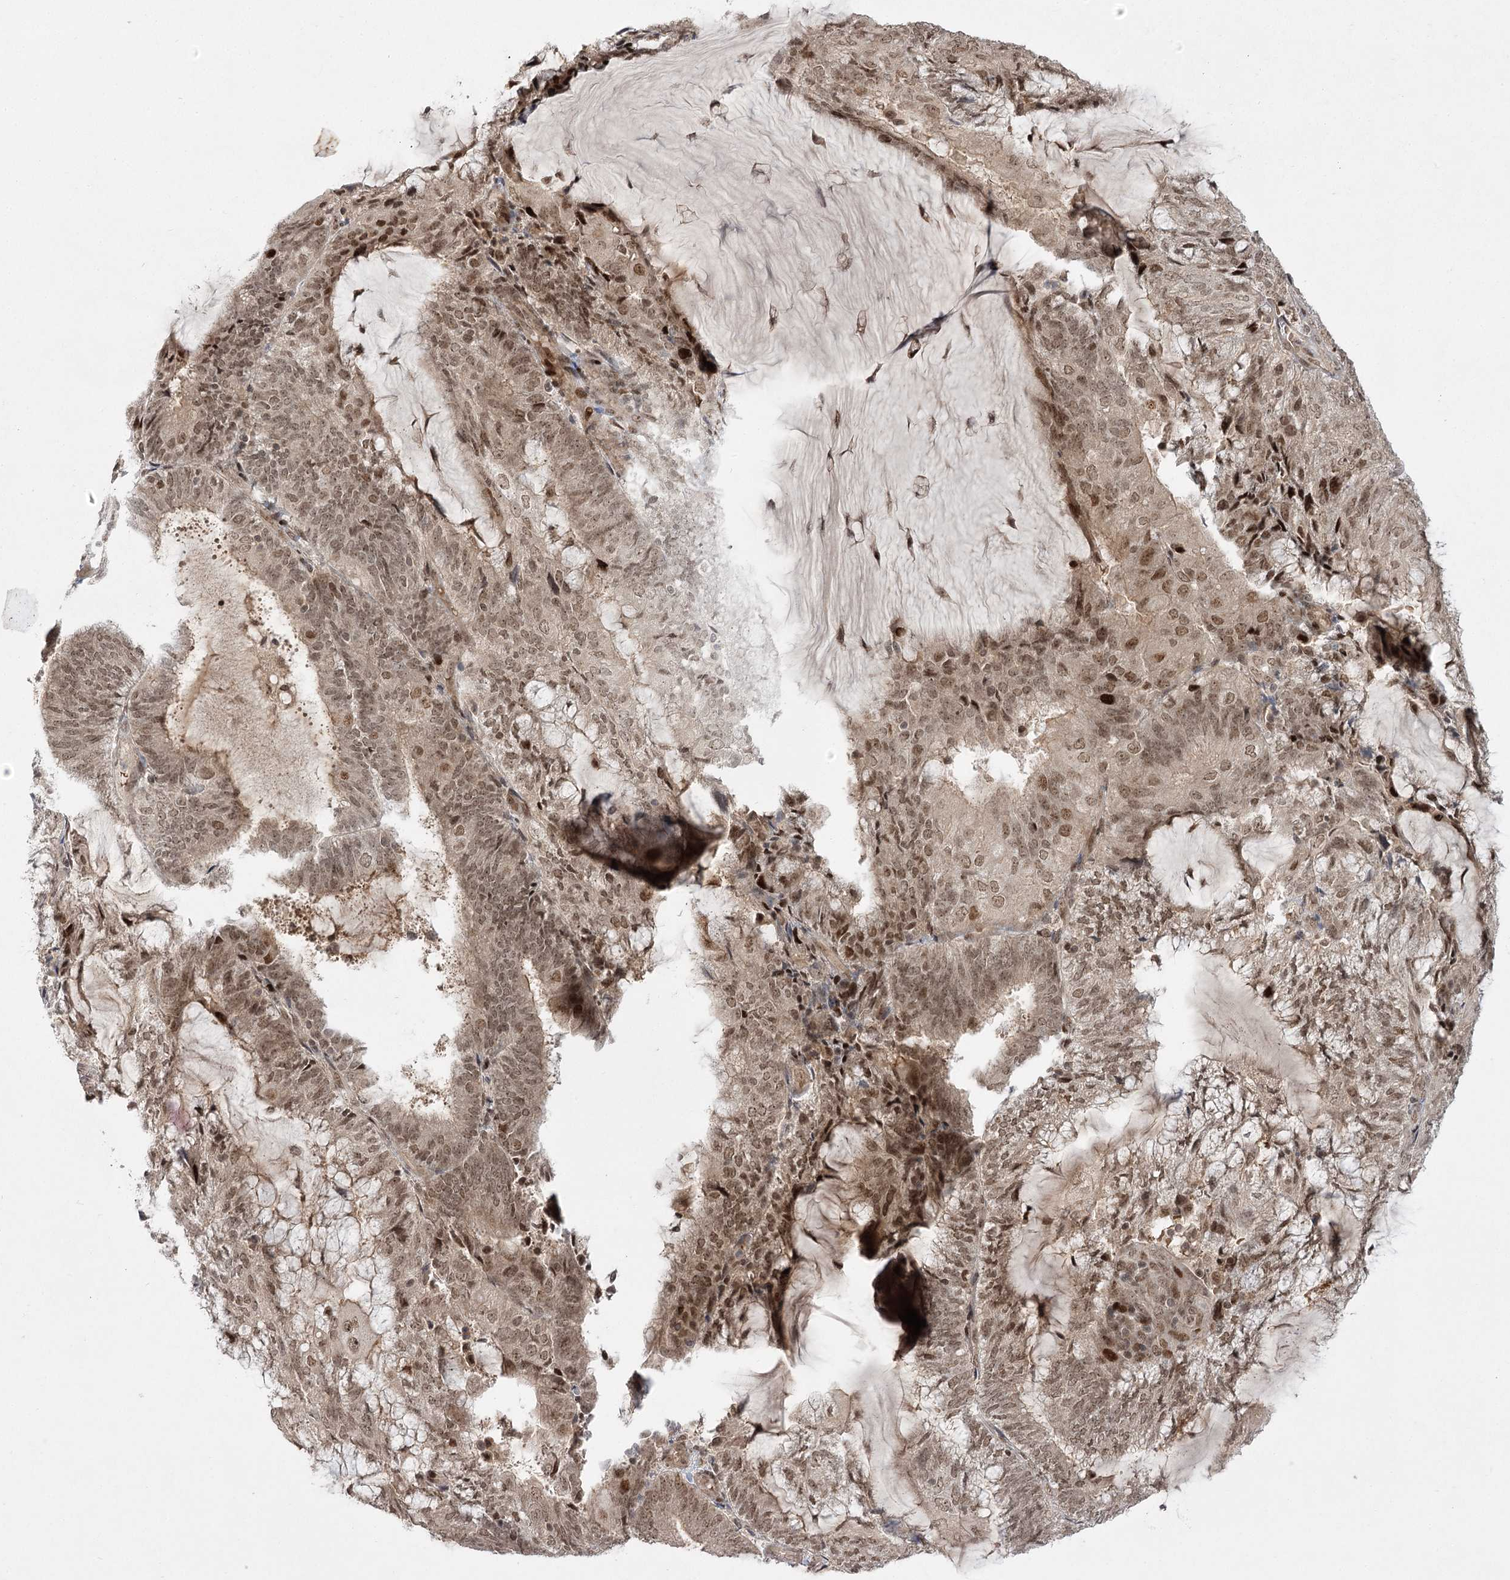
{"staining": {"intensity": "moderate", "quantity": ">75%", "location": "nuclear"}, "tissue": "endometrial cancer", "cell_type": "Tumor cells", "image_type": "cancer", "snomed": [{"axis": "morphology", "description": "Adenocarcinoma, NOS"}, {"axis": "topography", "description": "Endometrium"}], "caption": "Endometrial cancer tissue reveals moderate nuclear staining in approximately >75% of tumor cells, visualized by immunohistochemistry.", "gene": "HELQ", "patient": {"sex": "female", "age": 81}}